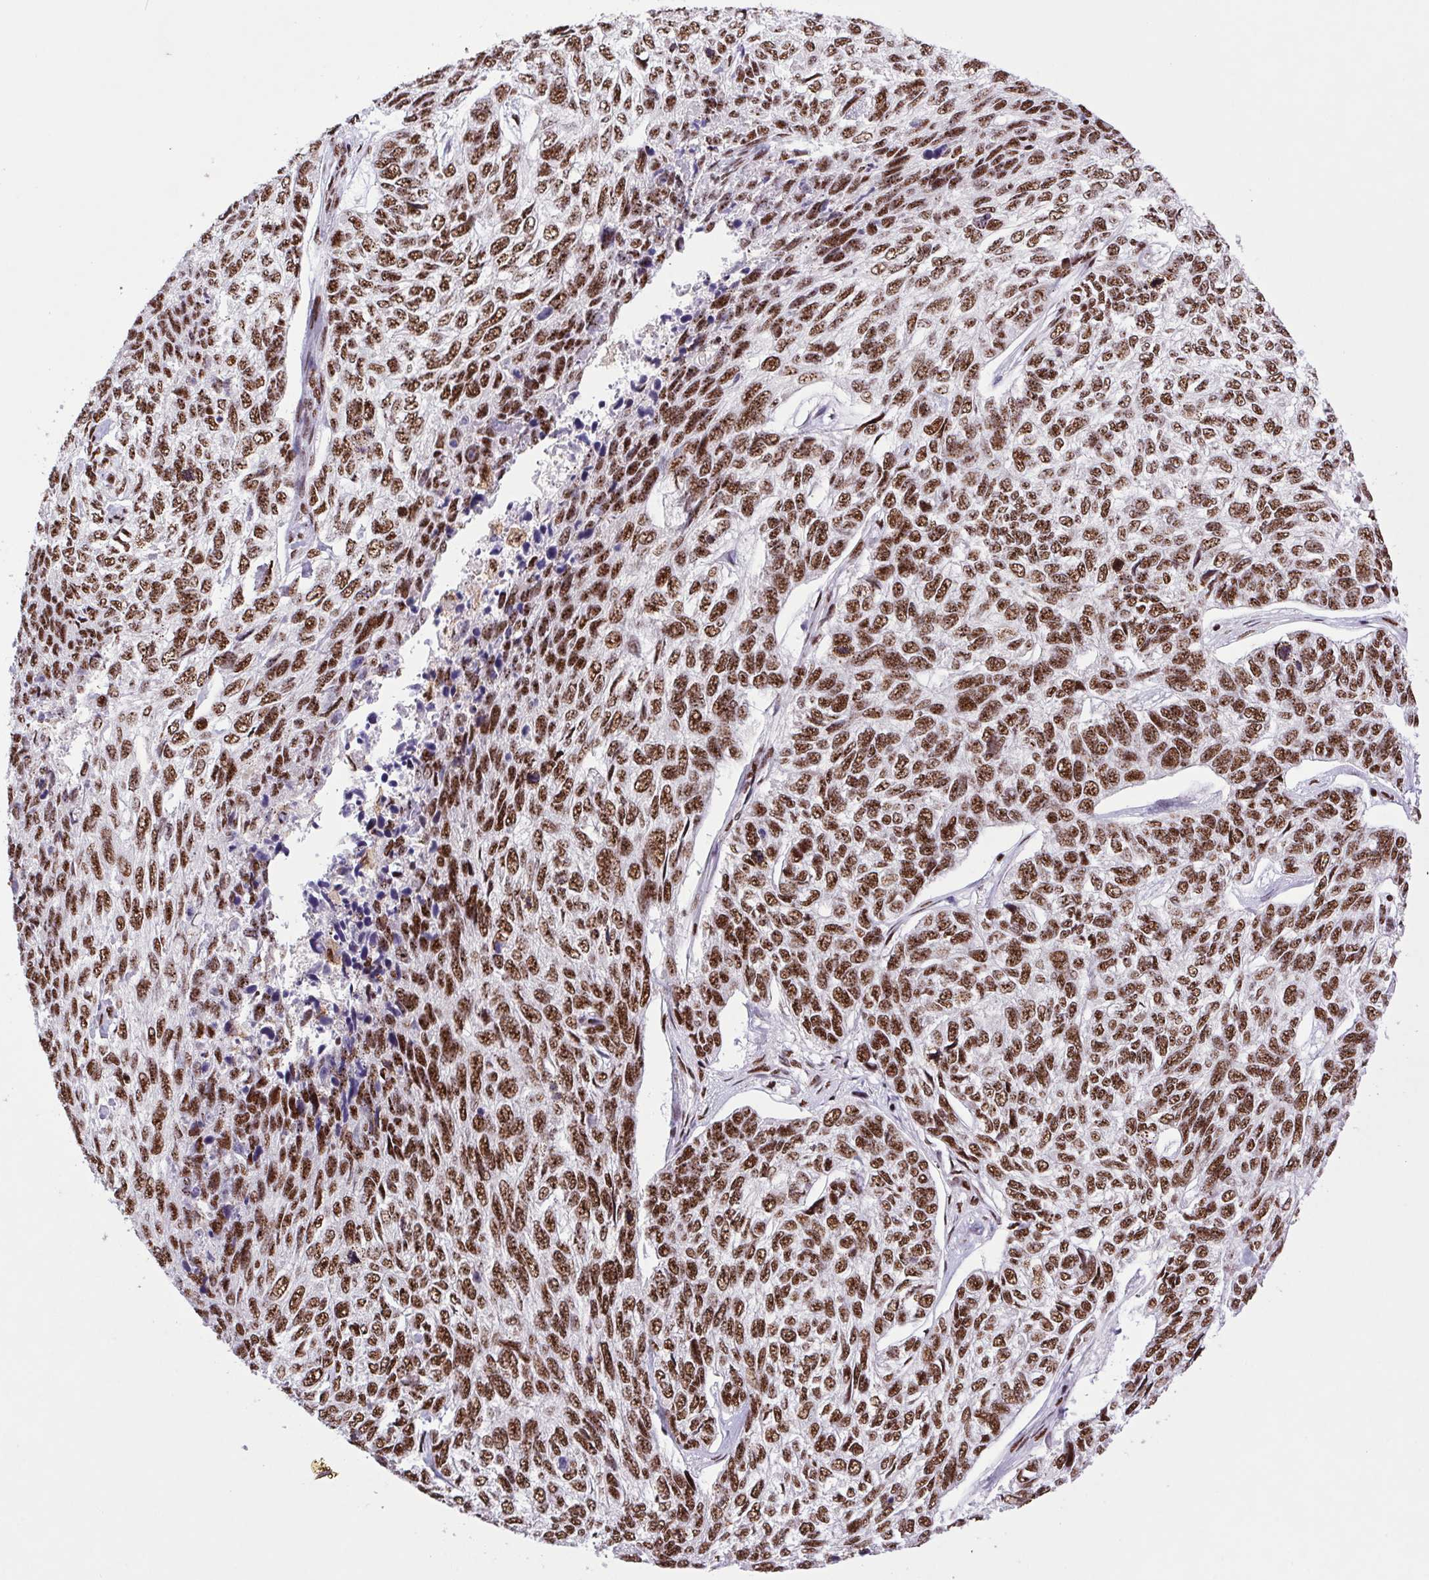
{"staining": {"intensity": "strong", "quantity": ">75%", "location": "nuclear"}, "tissue": "skin cancer", "cell_type": "Tumor cells", "image_type": "cancer", "snomed": [{"axis": "morphology", "description": "Basal cell carcinoma"}, {"axis": "topography", "description": "Skin"}], "caption": "An immunohistochemistry (IHC) micrograph of neoplastic tissue is shown. Protein staining in brown labels strong nuclear positivity in basal cell carcinoma (skin) within tumor cells. (IHC, brightfield microscopy, high magnification).", "gene": "LDLRAD4", "patient": {"sex": "female", "age": 65}}